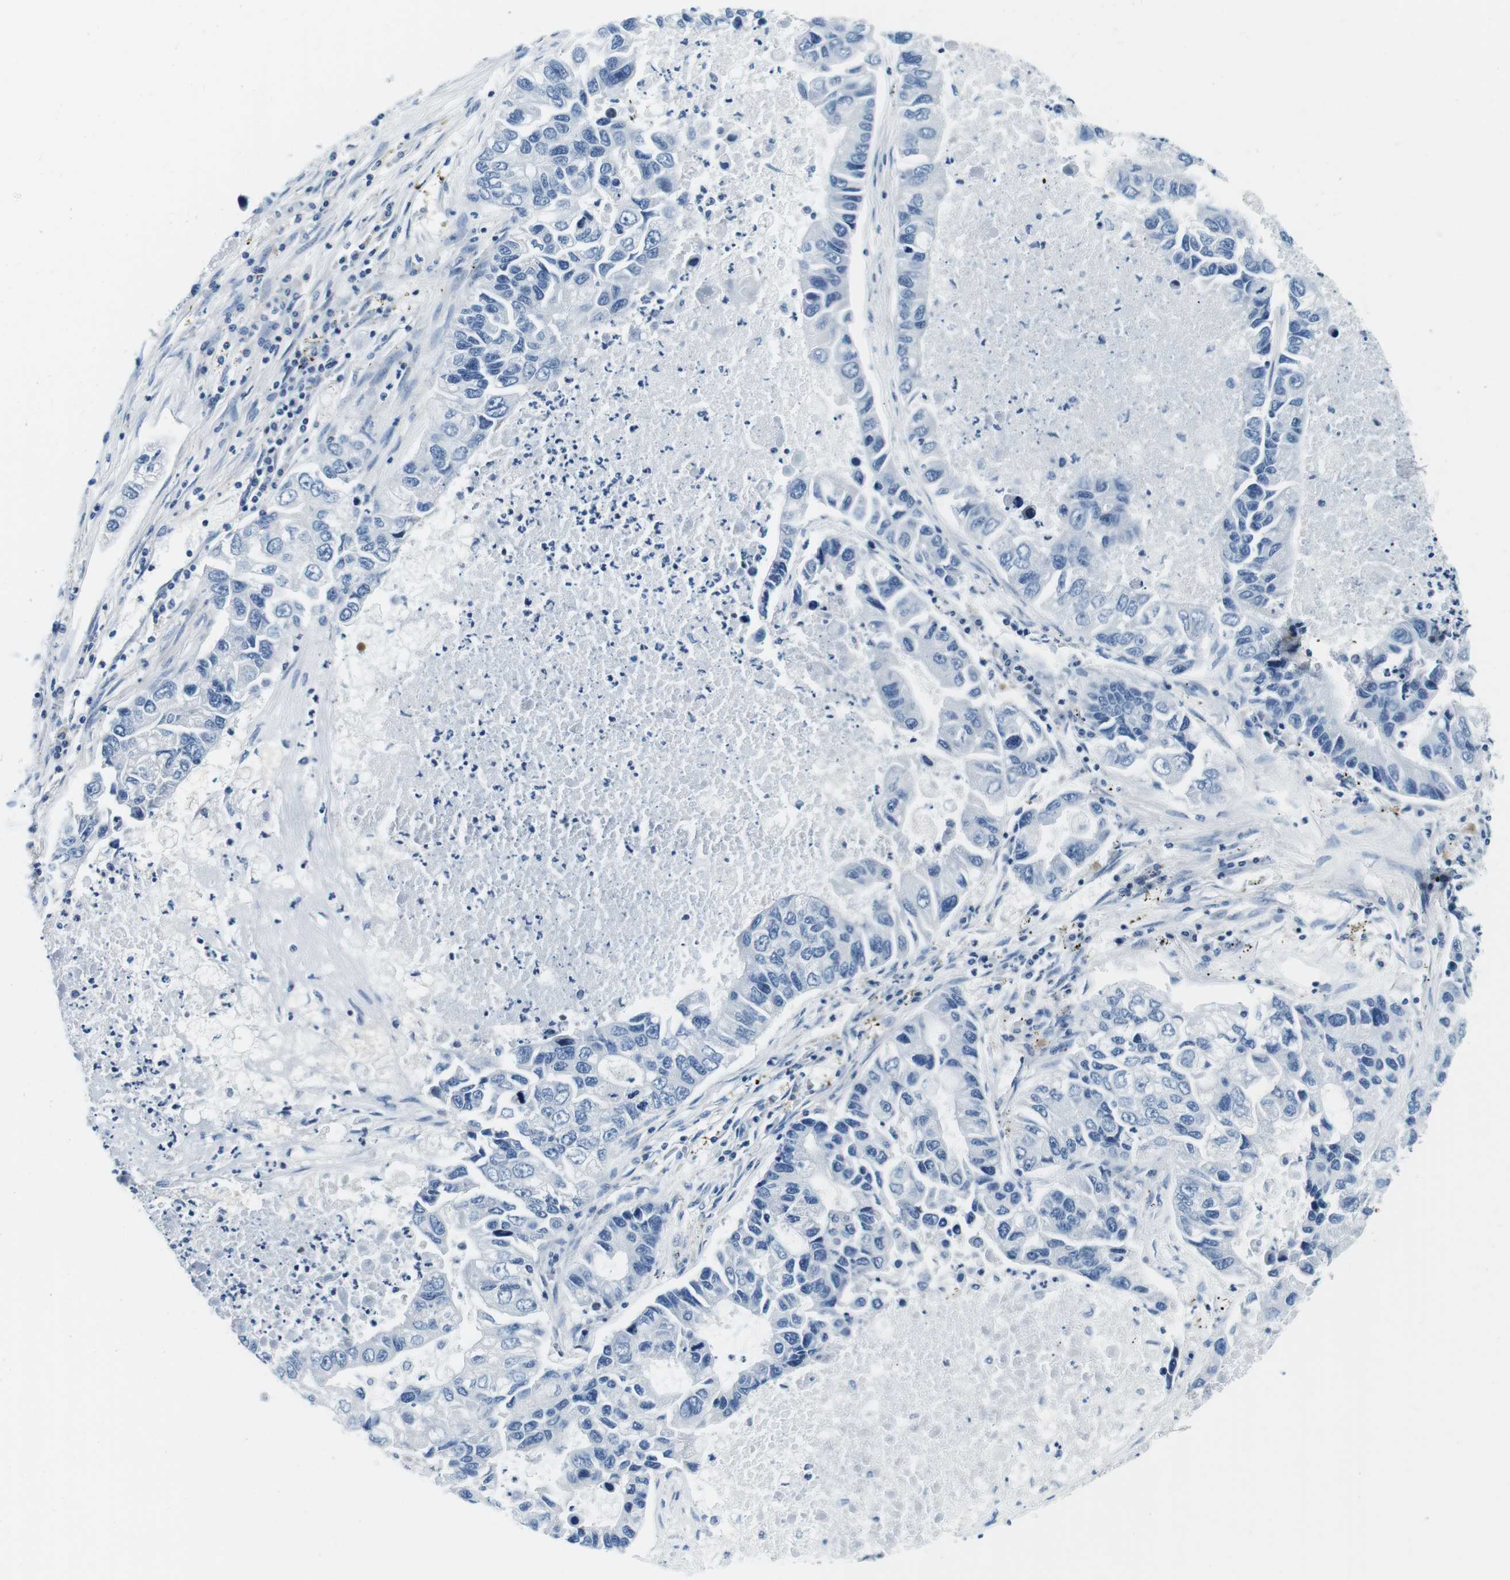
{"staining": {"intensity": "negative", "quantity": "none", "location": "none"}, "tissue": "lung cancer", "cell_type": "Tumor cells", "image_type": "cancer", "snomed": [{"axis": "morphology", "description": "Adenocarcinoma, NOS"}, {"axis": "topography", "description": "Lung"}], "caption": "DAB immunohistochemical staining of adenocarcinoma (lung) demonstrates no significant positivity in tumor cells.", "gene": "KCNJ5", "patient": {"sex": "female", "age": 51}}